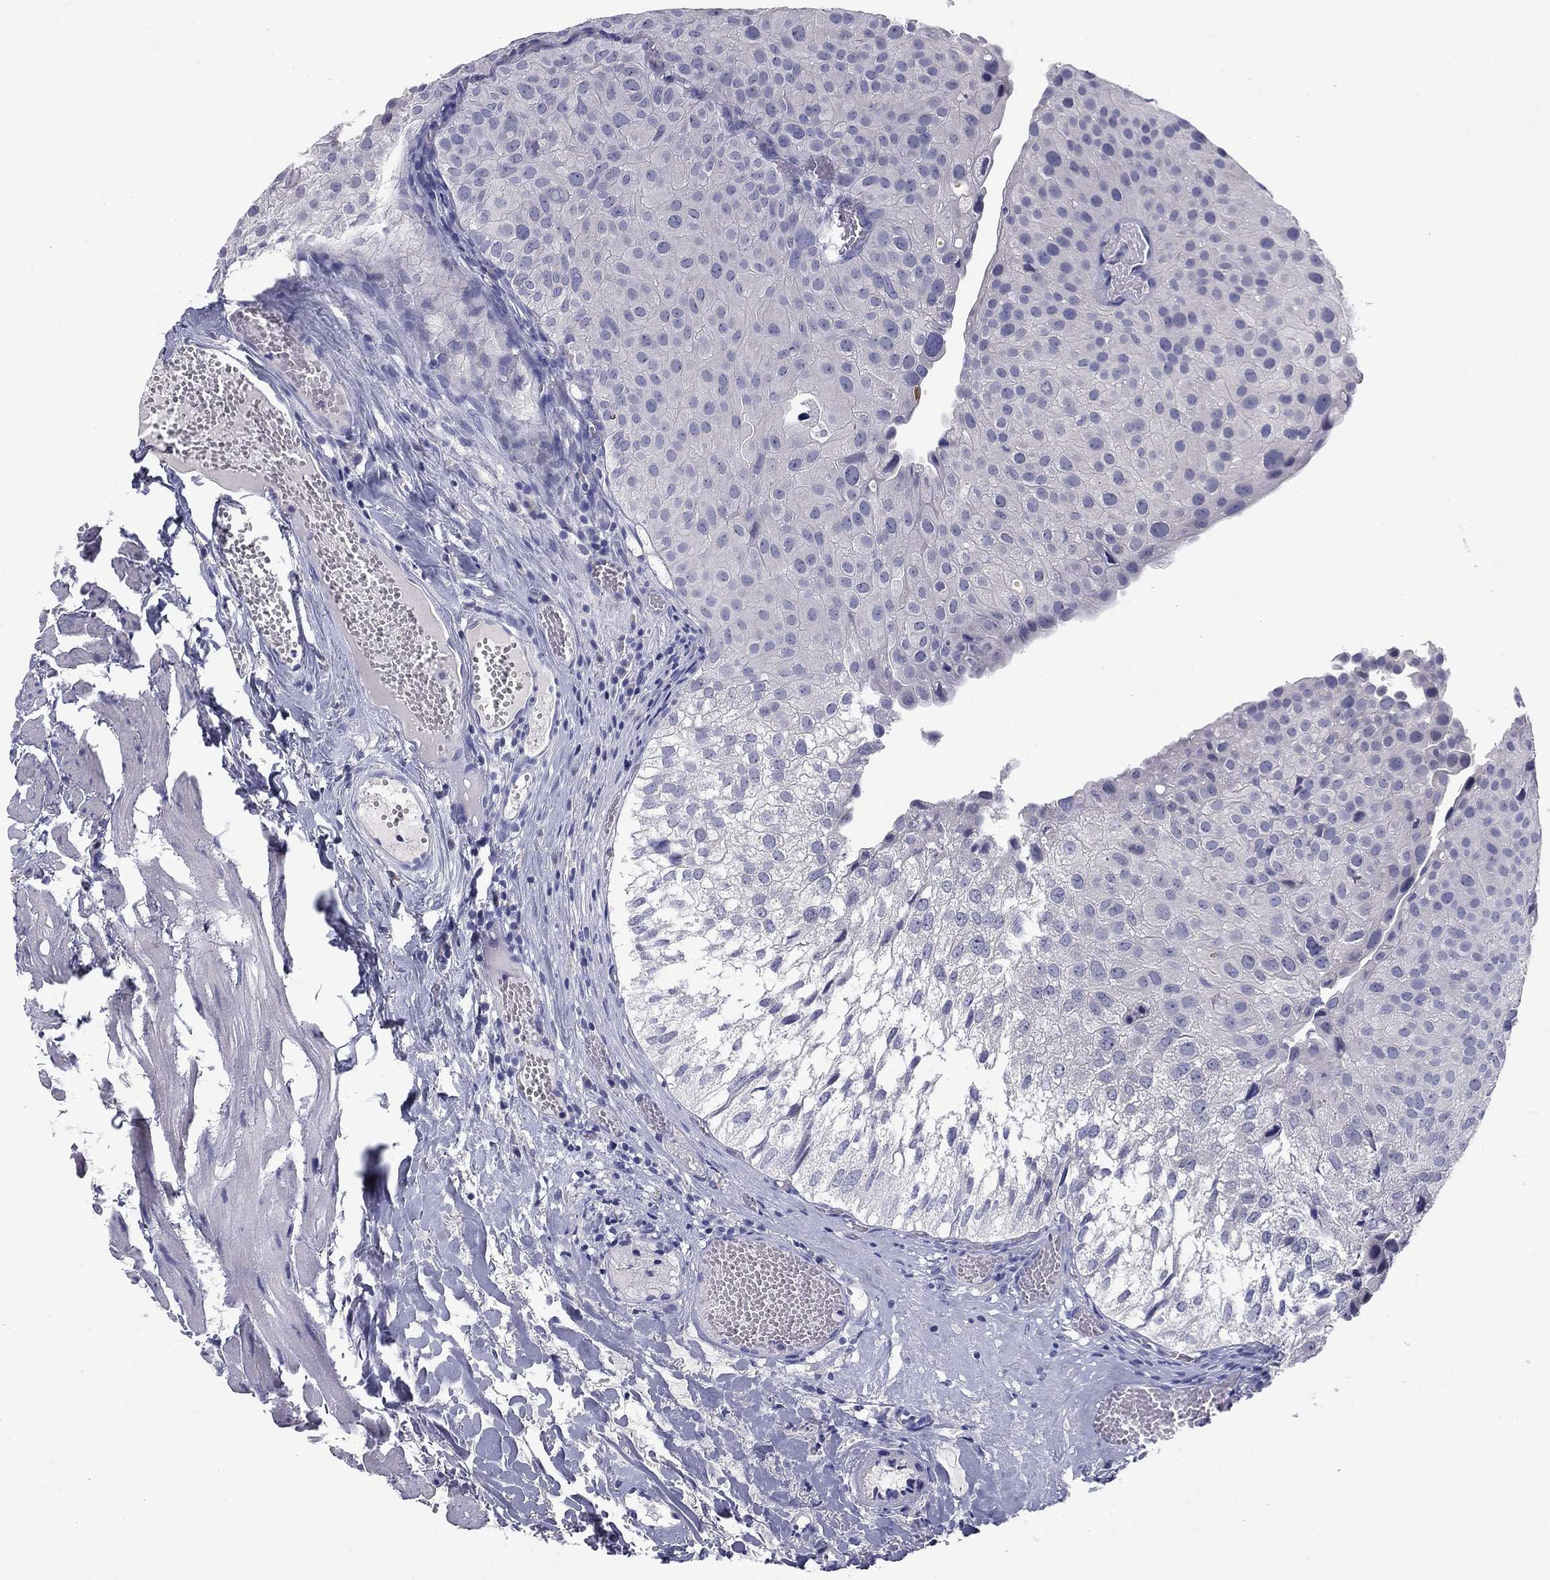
{"staining": {"intensity": "negative", "quantity": "none", "location": "none"}, "tissue": "urothelial cancer", "cell_type": "Tumor cells", "image_type": "cancer", "snomed": [{"axis": "morphology", "description": "Urothelial carcinoma, Low grade"}, {"axis": "topography", "description": "Urinary bladder"}], "caption": "The histopathology image exhibits no staining of tumor cells in urothelial carcinoma (low-grade).", "gene": "CACNA1A", "patient": {"sex": "female", "age": 78}}